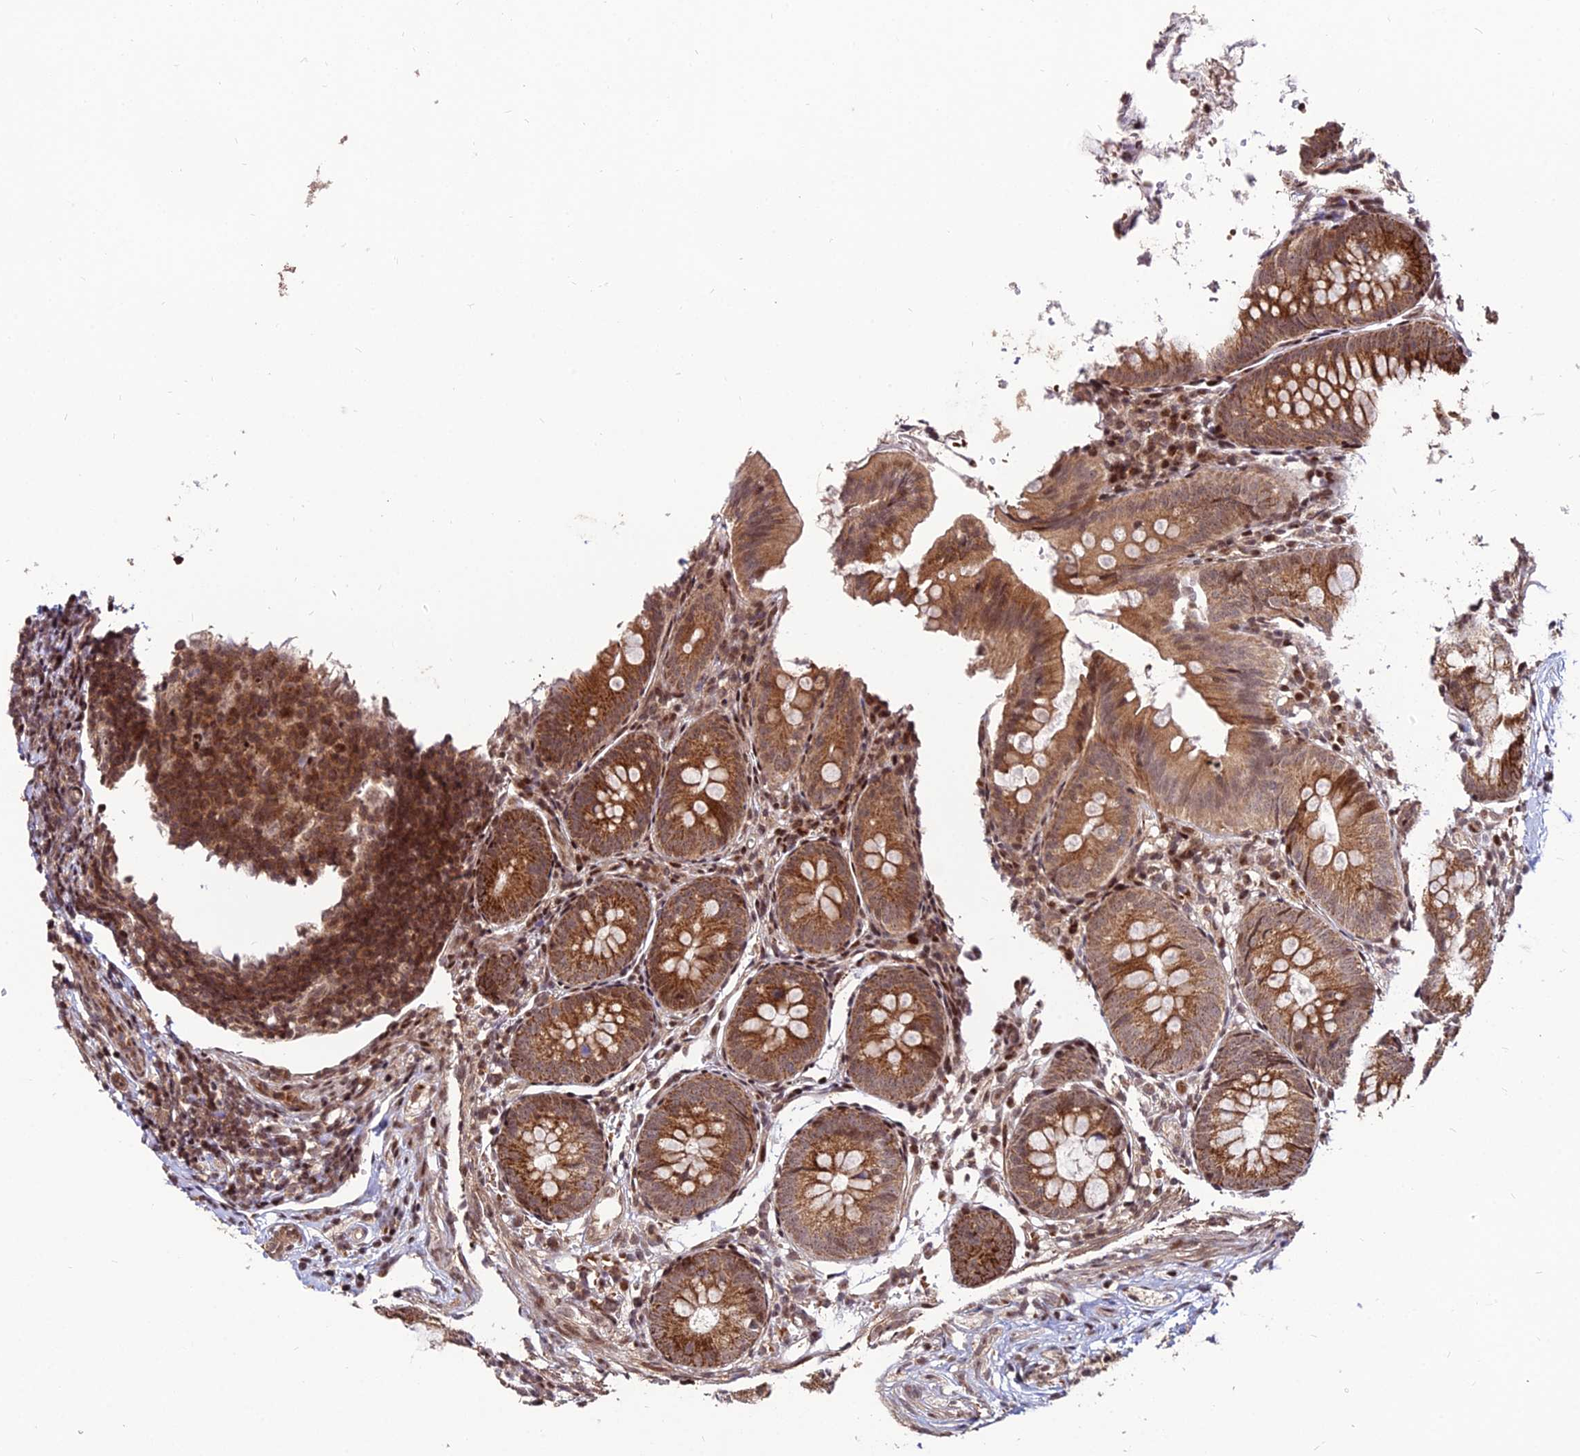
{"staining": {"intensity": "strong", "quantity": ">75%", "location": "cytoplasmic/membranous"}, "tissue": "appendix", "cell_type": "Glandular cells", "image_type": "normal", "snomed": [{"axis": "morphology", "description": "Normal tissue, NOS"}, {"axis": "topography", "description": "Appendix"}], "caption": "The micrograph shows immunohistochemical staining of normal appendix. There is strong cytoplasmic/membranous positivity is present in about >75% of glandular cells.", "gene": "CIB3", "patient": {"sex": "male", "age": 1}}